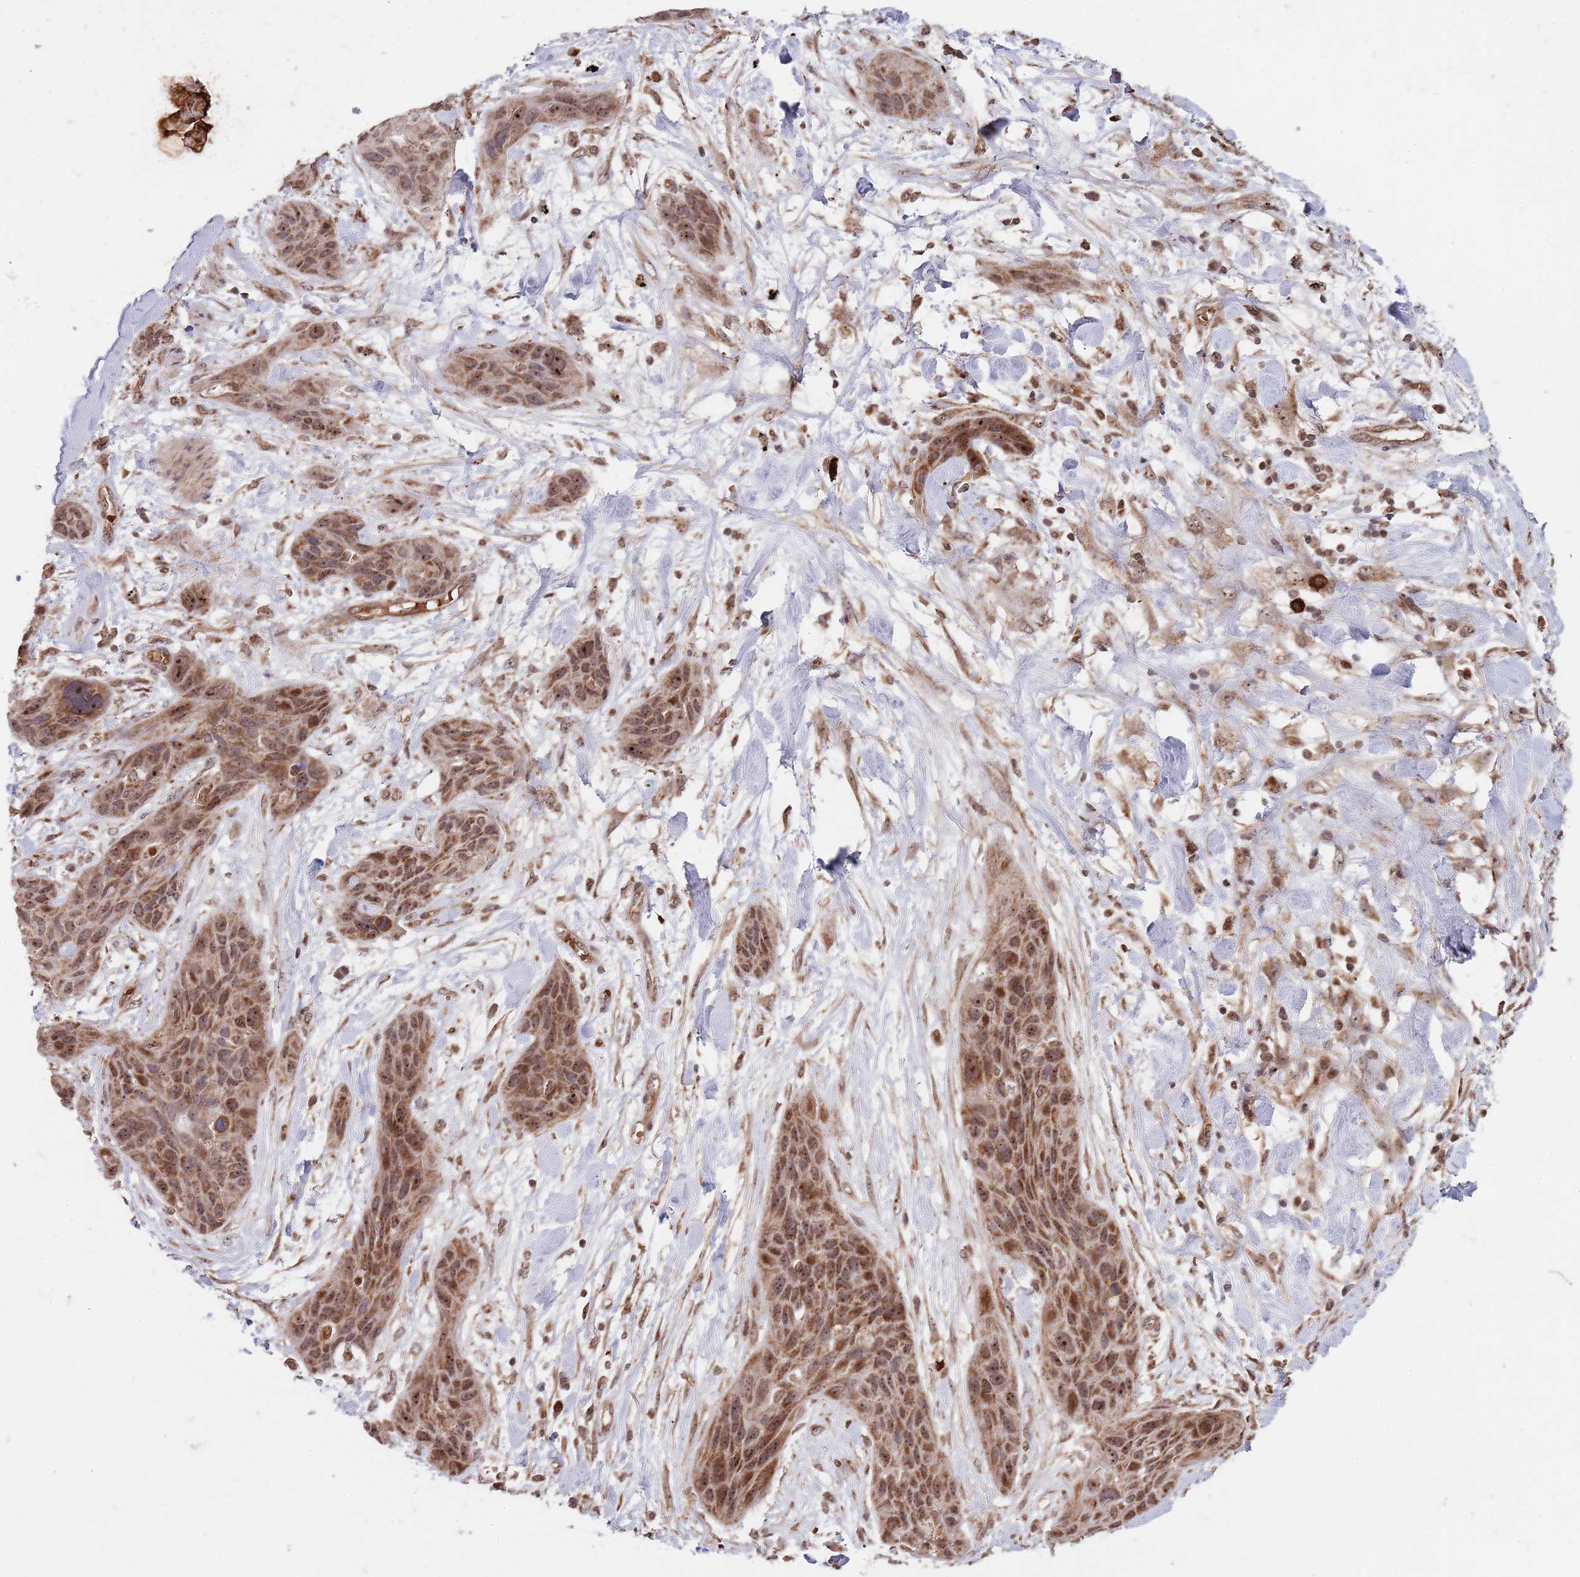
{"staining": {"intensity": "moderate", "quantity": ">75%", "location": "cytoplasmic/membranous,nuclear"}, "tissue": "lung cancer", "cell_type": "Tumor cells", "image_type": "cancer", "snomed": [{"axis": "morphology", "description": "Squamous cell carcinoma, NOS"}, {"axis": "topography", "description": "Lung"}], "caption": "Moderate cytoplasmic/membranous and nuclear positivity for a protein is identified in about >75% of tumor cells of lung squamous cell carcinoma using IHC.", "gene": "DCHS1", "patient": {"sex": "female", "age": 70}}